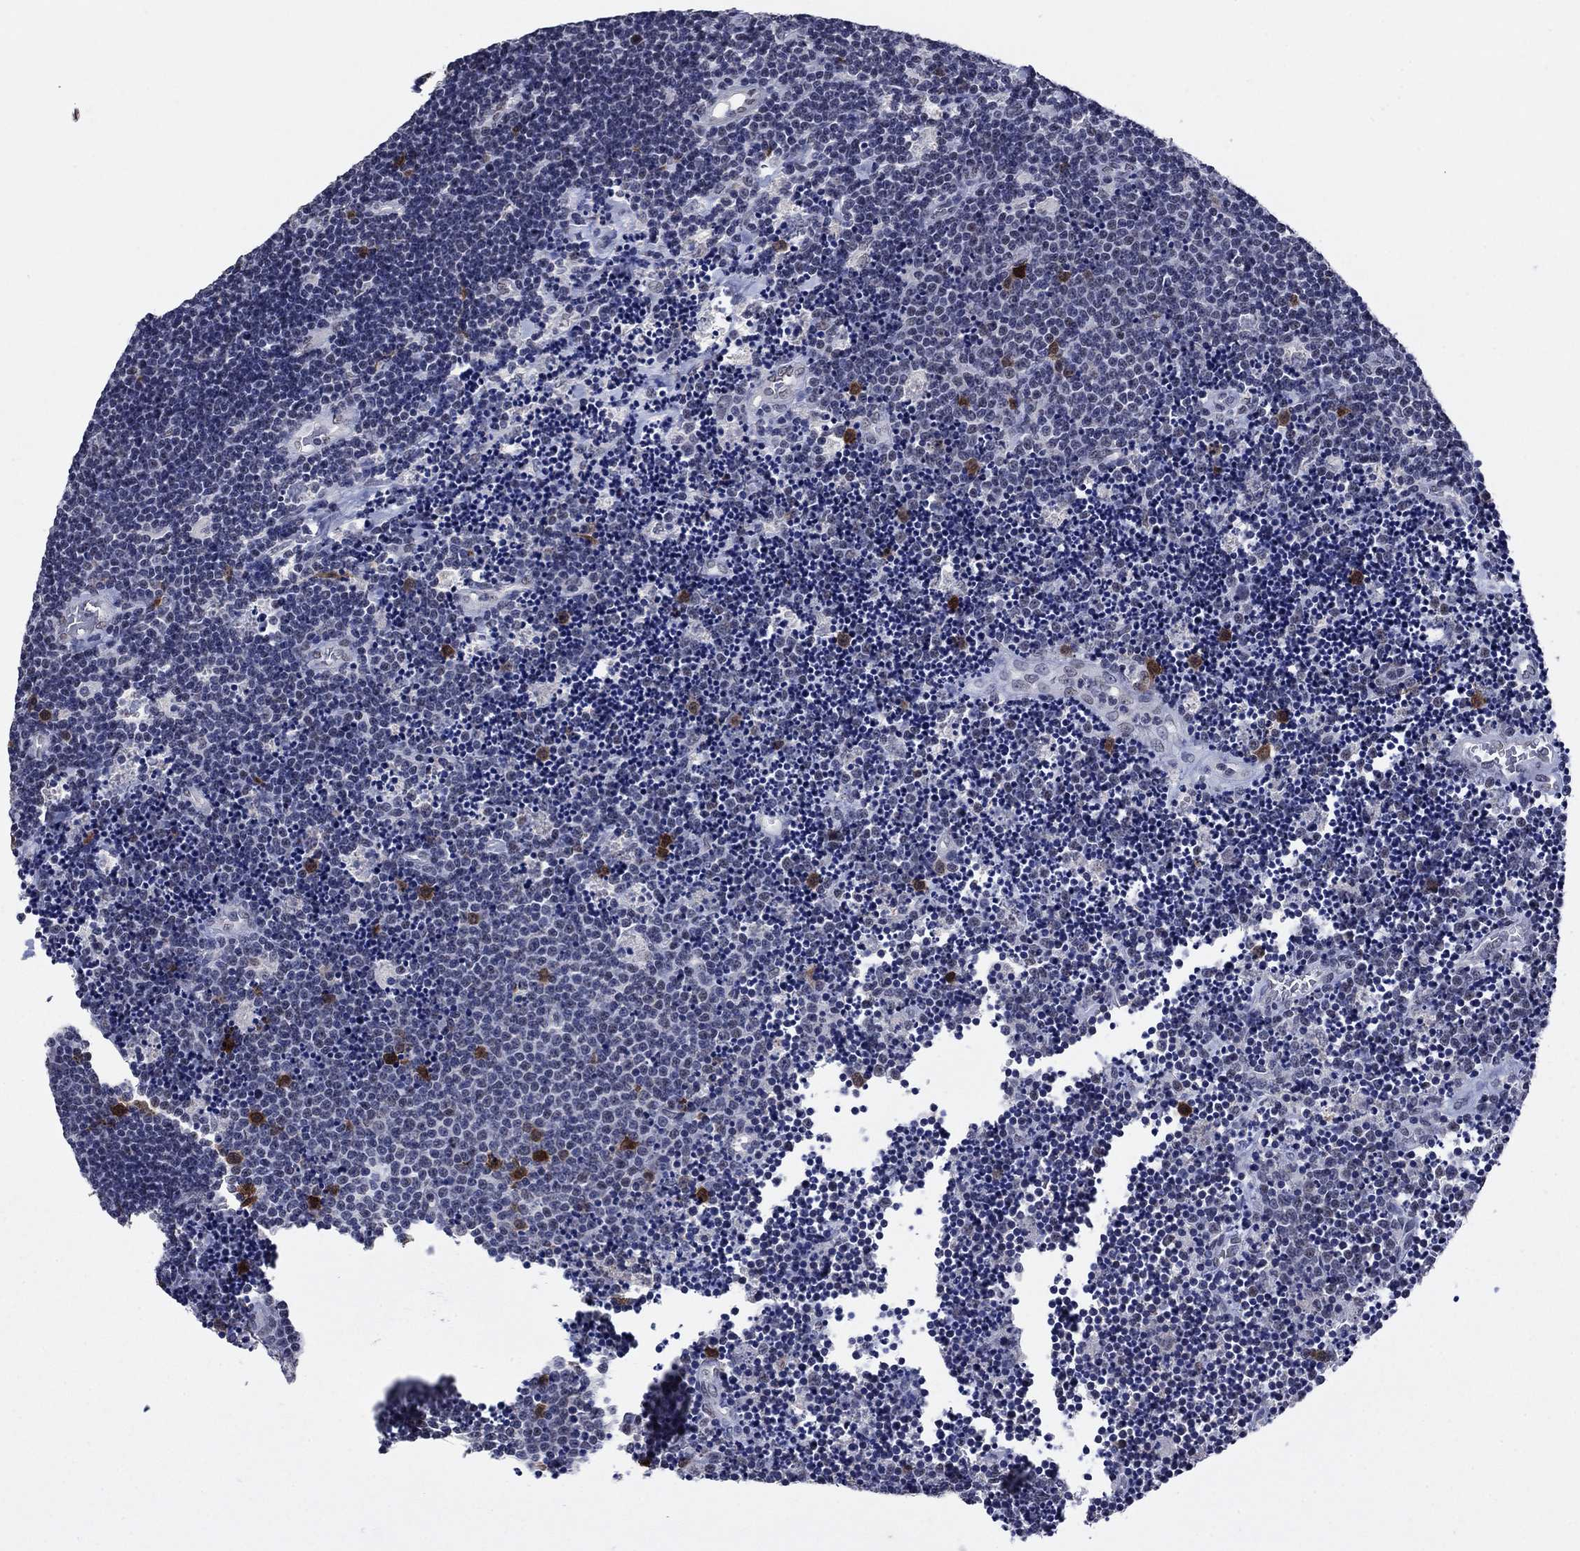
{"staining": {"intensity": "negative", "quantity": "none", "location": "none"}, "tissue": "lymphoma", "cell_type": "Tumor cells", "image_type": "cancer", "snomed": [{"axis": "morphology", "description": "Malignant lymphoma, non-Hodgkin's type, Low grade"}, {"axis": "topography", "description": "Brain"}], "caption": "This is an immunohistochemistry (IHC) photomicrograph of human lymphoma. There is no staining in tumor cells.", "gene": "TYMS", "patient": {"sex": "female", "age": 66}}